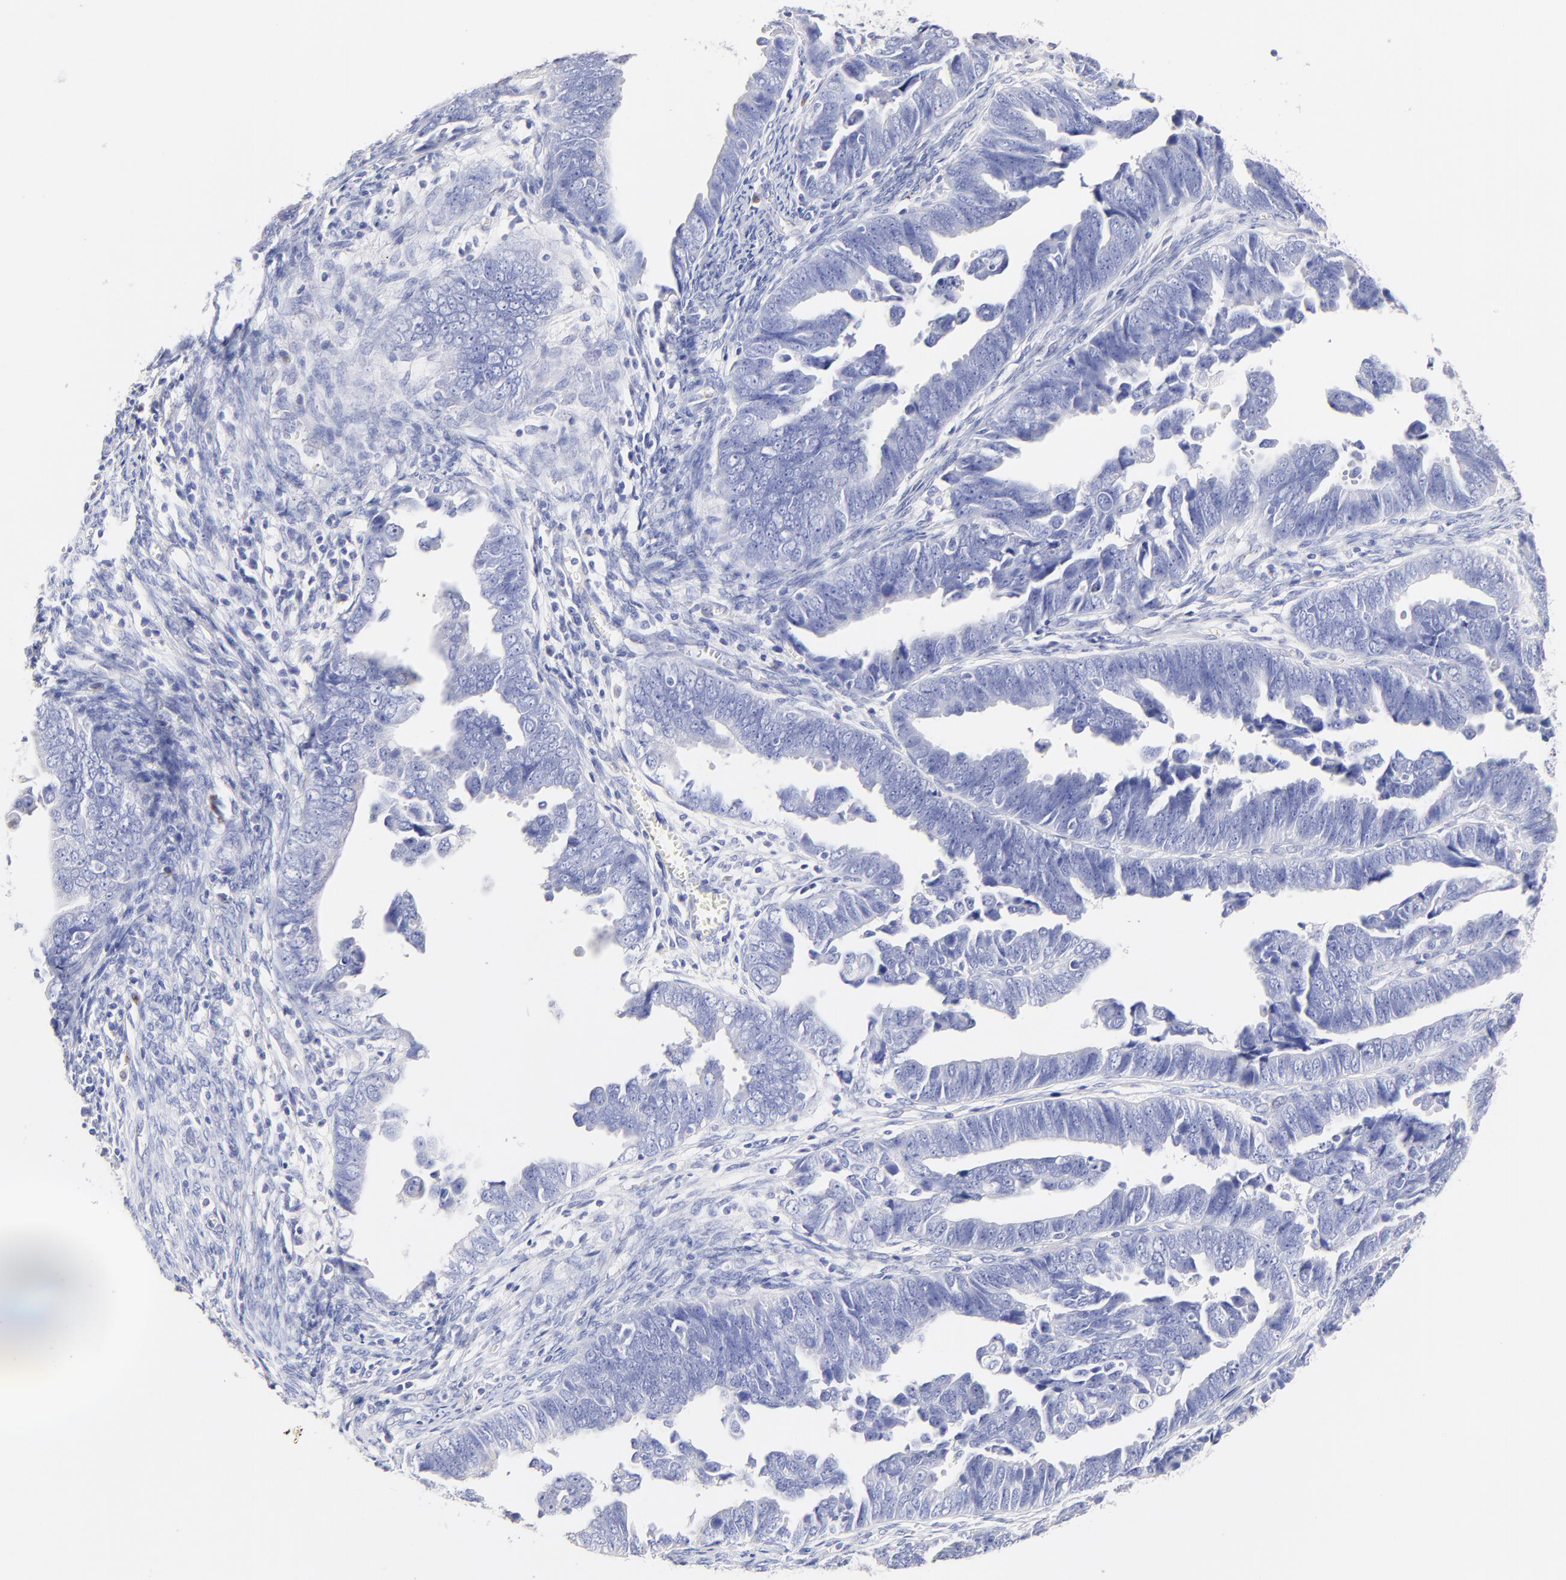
{"staining": {"intensity": "negative", "quantity": "none", "location": "none"}, "tissue": "endometrial cancer", "cell_type": "Tumor cells", "image_type": "cancer", "snomed": [{"axis": "morphology", "description": "Adenocarcinoma, NOS"}, {"axis": "topography", "description": "Endometrium"}], "caption": "The IHC micrograph has no significant staining in tumor cells of endometrial cancer tissue.", "gene": "ASB9", "patient": {"sex": "female", "age": 75}}